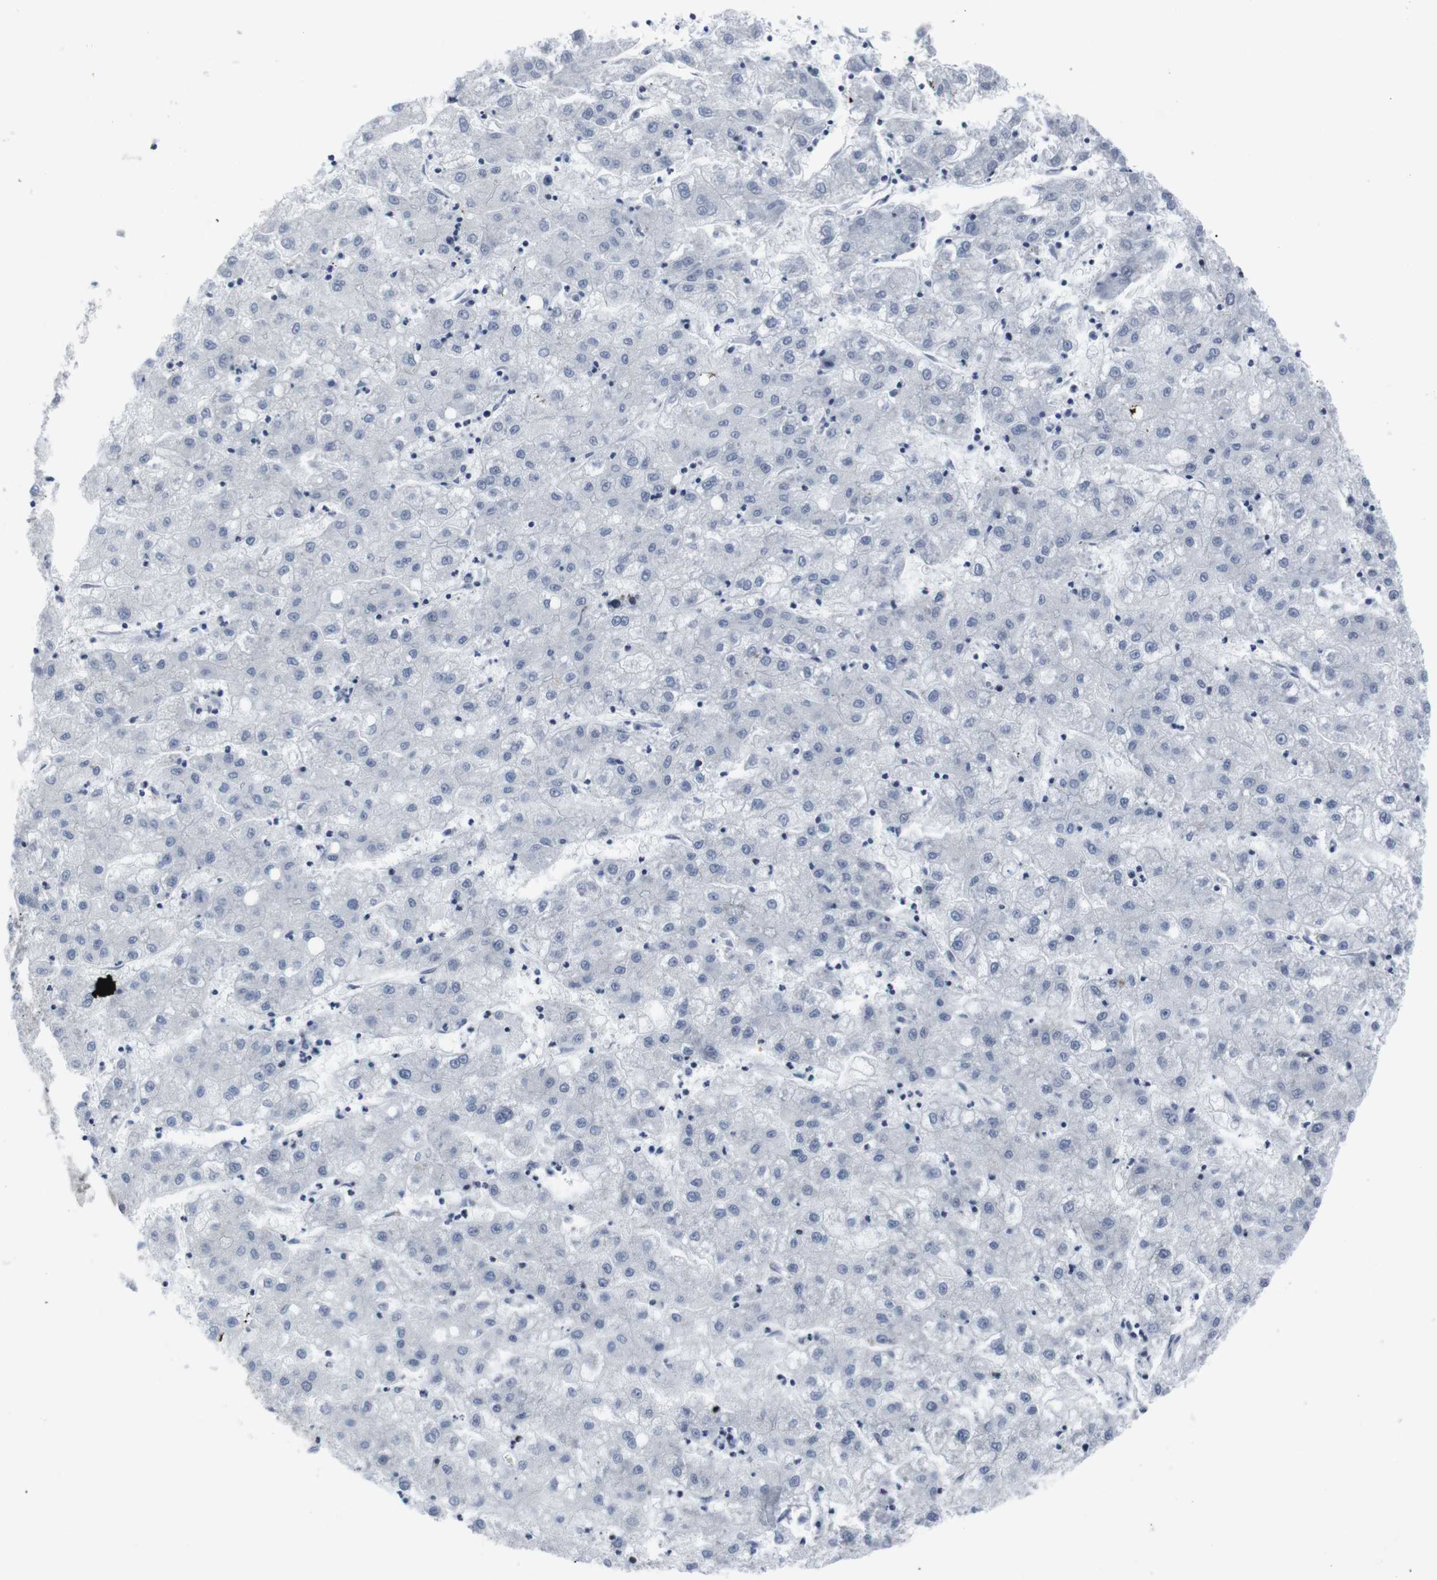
{"staining": {"intensity": "negative", "quantity": "none", "location": "none"}, "tissue": "liver cancer", "cell_type": "Tumor cells", "image_type": "cancer", "snomed": [{"axis": "morphology", "description": "Carcinoma, Hepatocellular, NOS"}, {"axis": "topography", "description": "Liver"}], "caption": "Immunohistochemistry (IHC) of liver cancer displays no expression in tumor cells. (Stains: DAB IHC with hematoxylin counter stain, Microscopy: brightfield microscopy at high magnification).", "gene": "GEMIN2", "patient": {"sex": "male", "age": 72}}